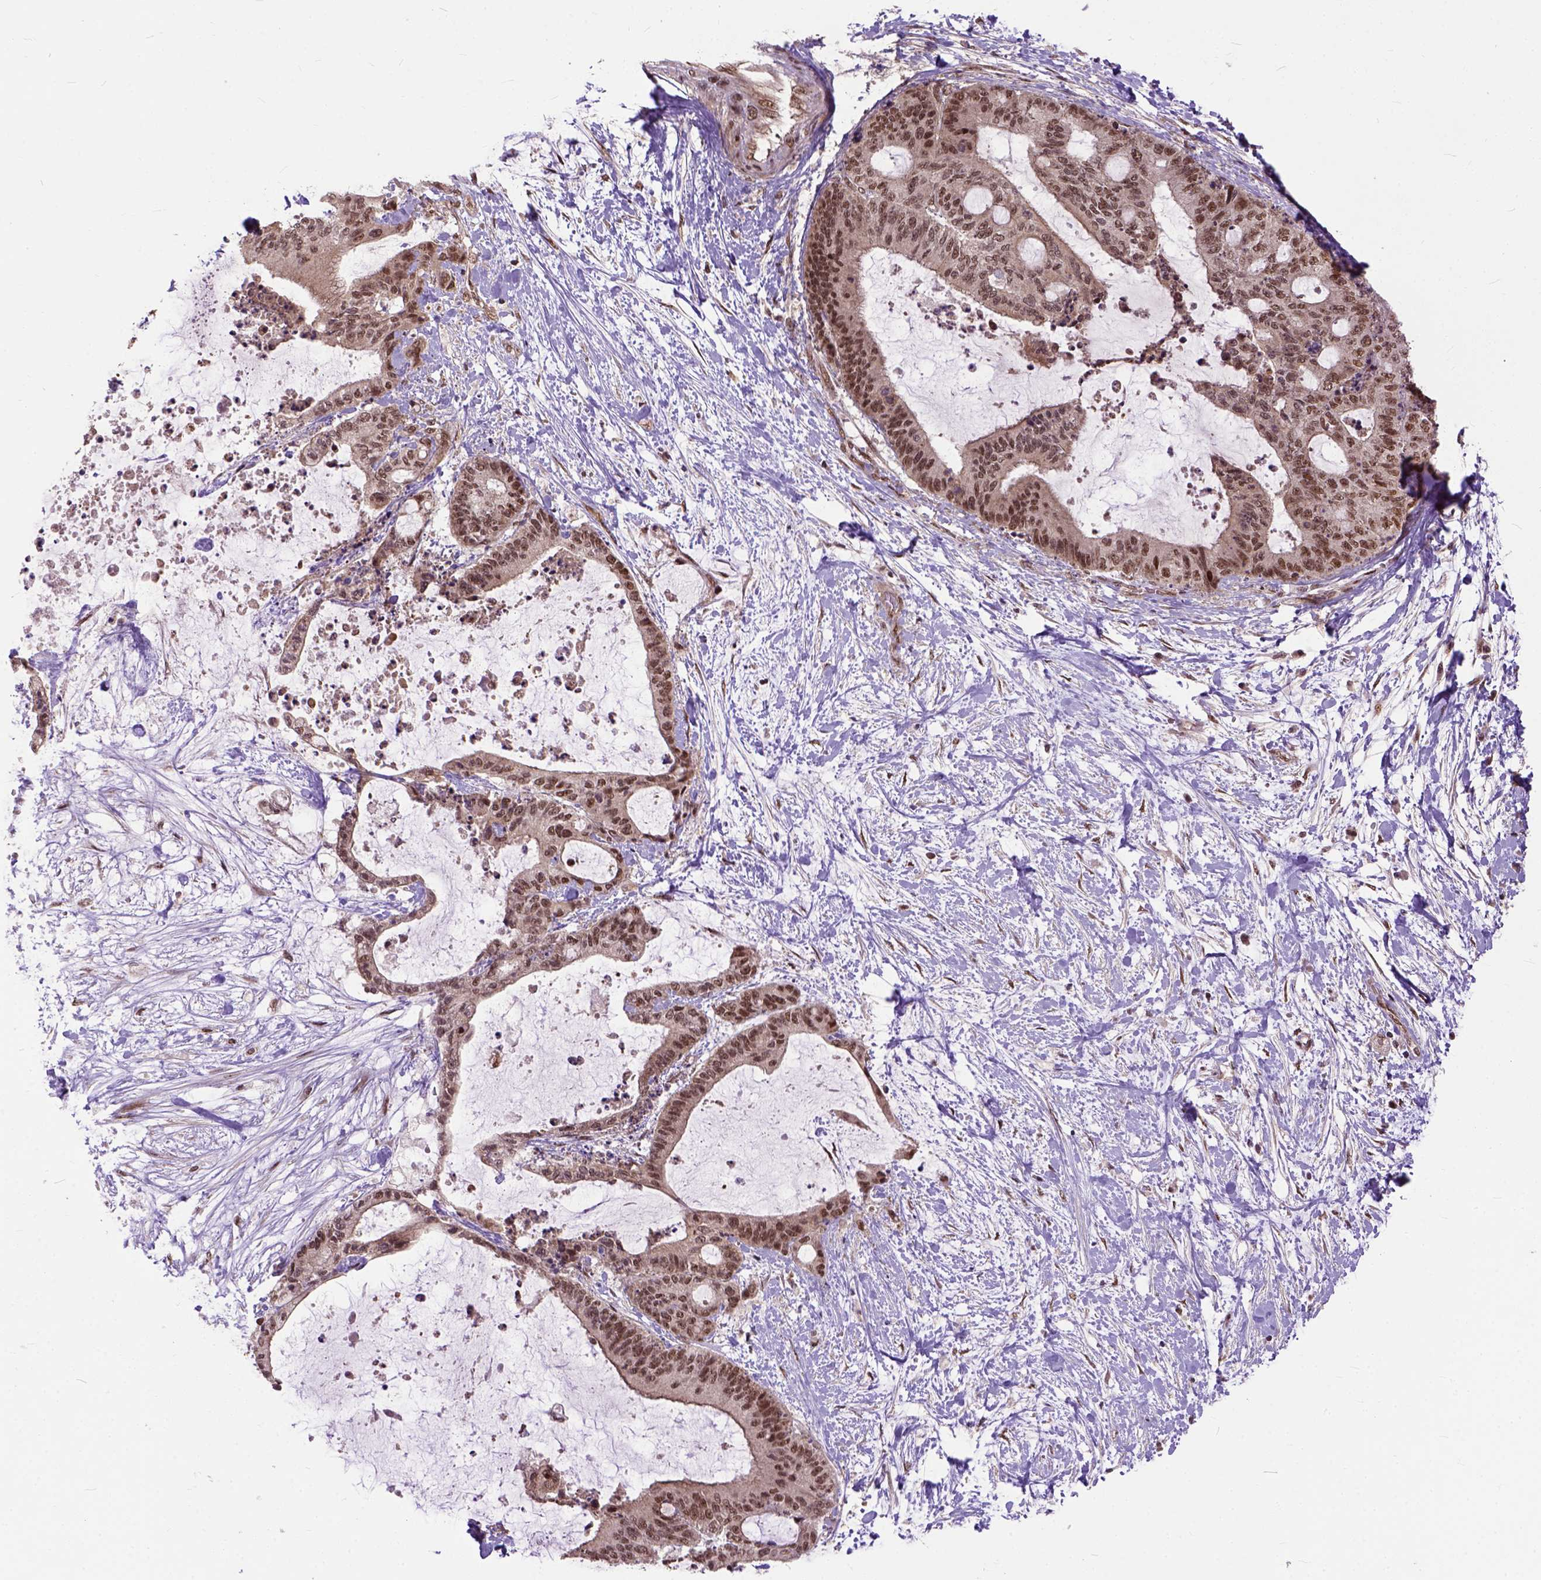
{"staining": {"intensity": "moderate", "quantity": ">75%", "location": "nuclear"}, "tissue": "liver cancer", "cell_type": "Tumor cells", "image_type": "cancer", "snomed": [{"axis": "morphology", "description": "Cholangiocarcinoma"}, {"axis": "topography", "description": "Liver"}], "caption": "There is medium levels of moderate nuclear expression in tumor cells of liver cancer, as demonstrated by immunohistochemical staining (brown color).", "gene": "ZNF630", "patient": {"sex": "female", "age": 73}}